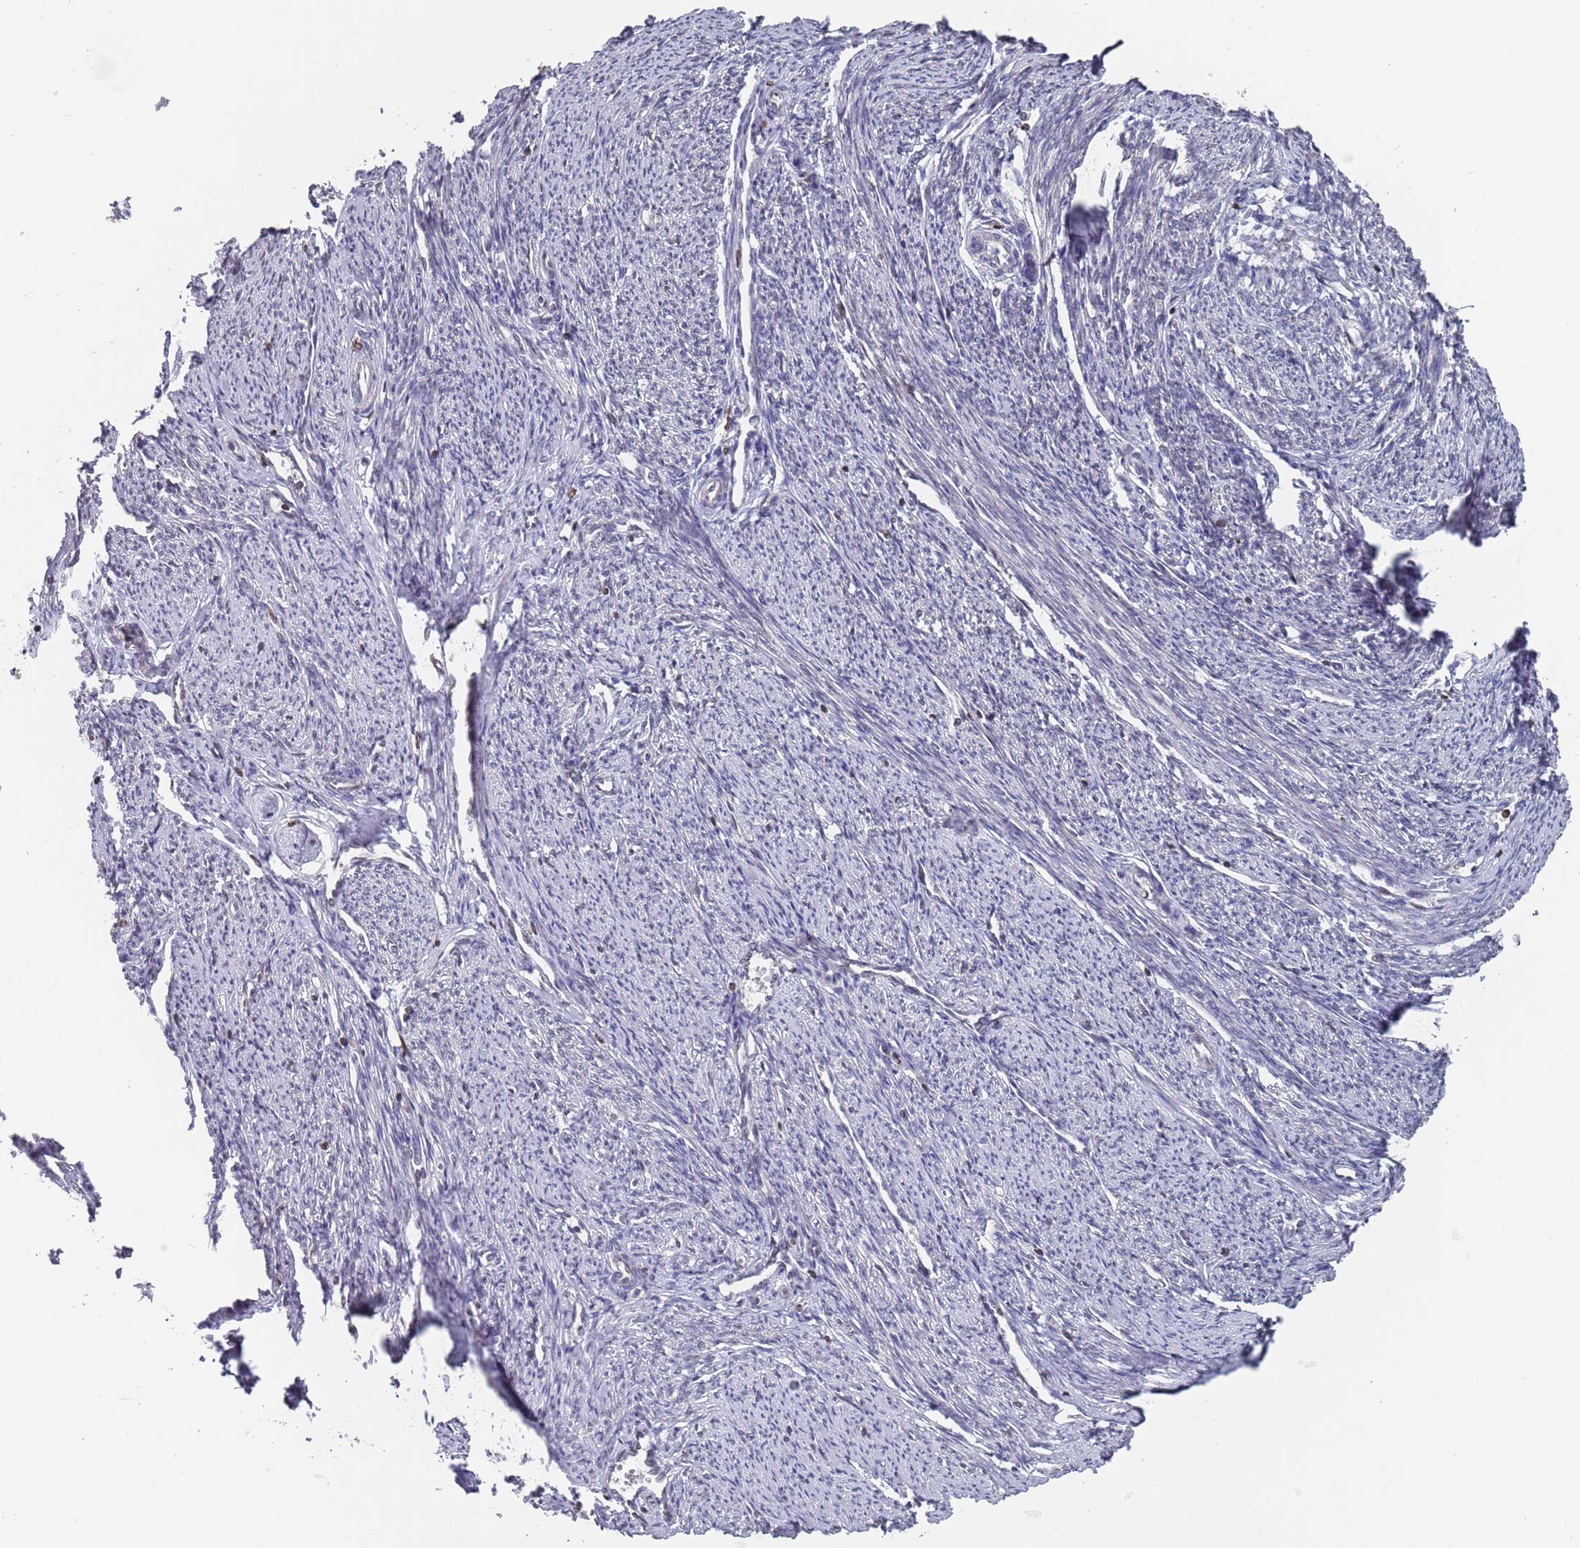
{"staining": {"intensity": "weak", "quantity": "<25%", "location": "cytoplasmic/membranous"}, "tissue": "smooth muscle", "cell_type": "Smooth muscle cells", "image_type": "normal", "snomed": [{"axis": "morphology", "description": "Normal tissue, NOS"}, {"axis": "topography", "description": "Smooth muscle"}, {"axis": "topography", "description": "Uterus"}], "caption": "DAB (3,3'-diaminobenzidine) immunohistochemical staining of benign human smooth muscle reveals no significant positivity in smooth muscle cells.", "gene": "SDHAF3", "patient": {"sex": "female", "age": 59}}